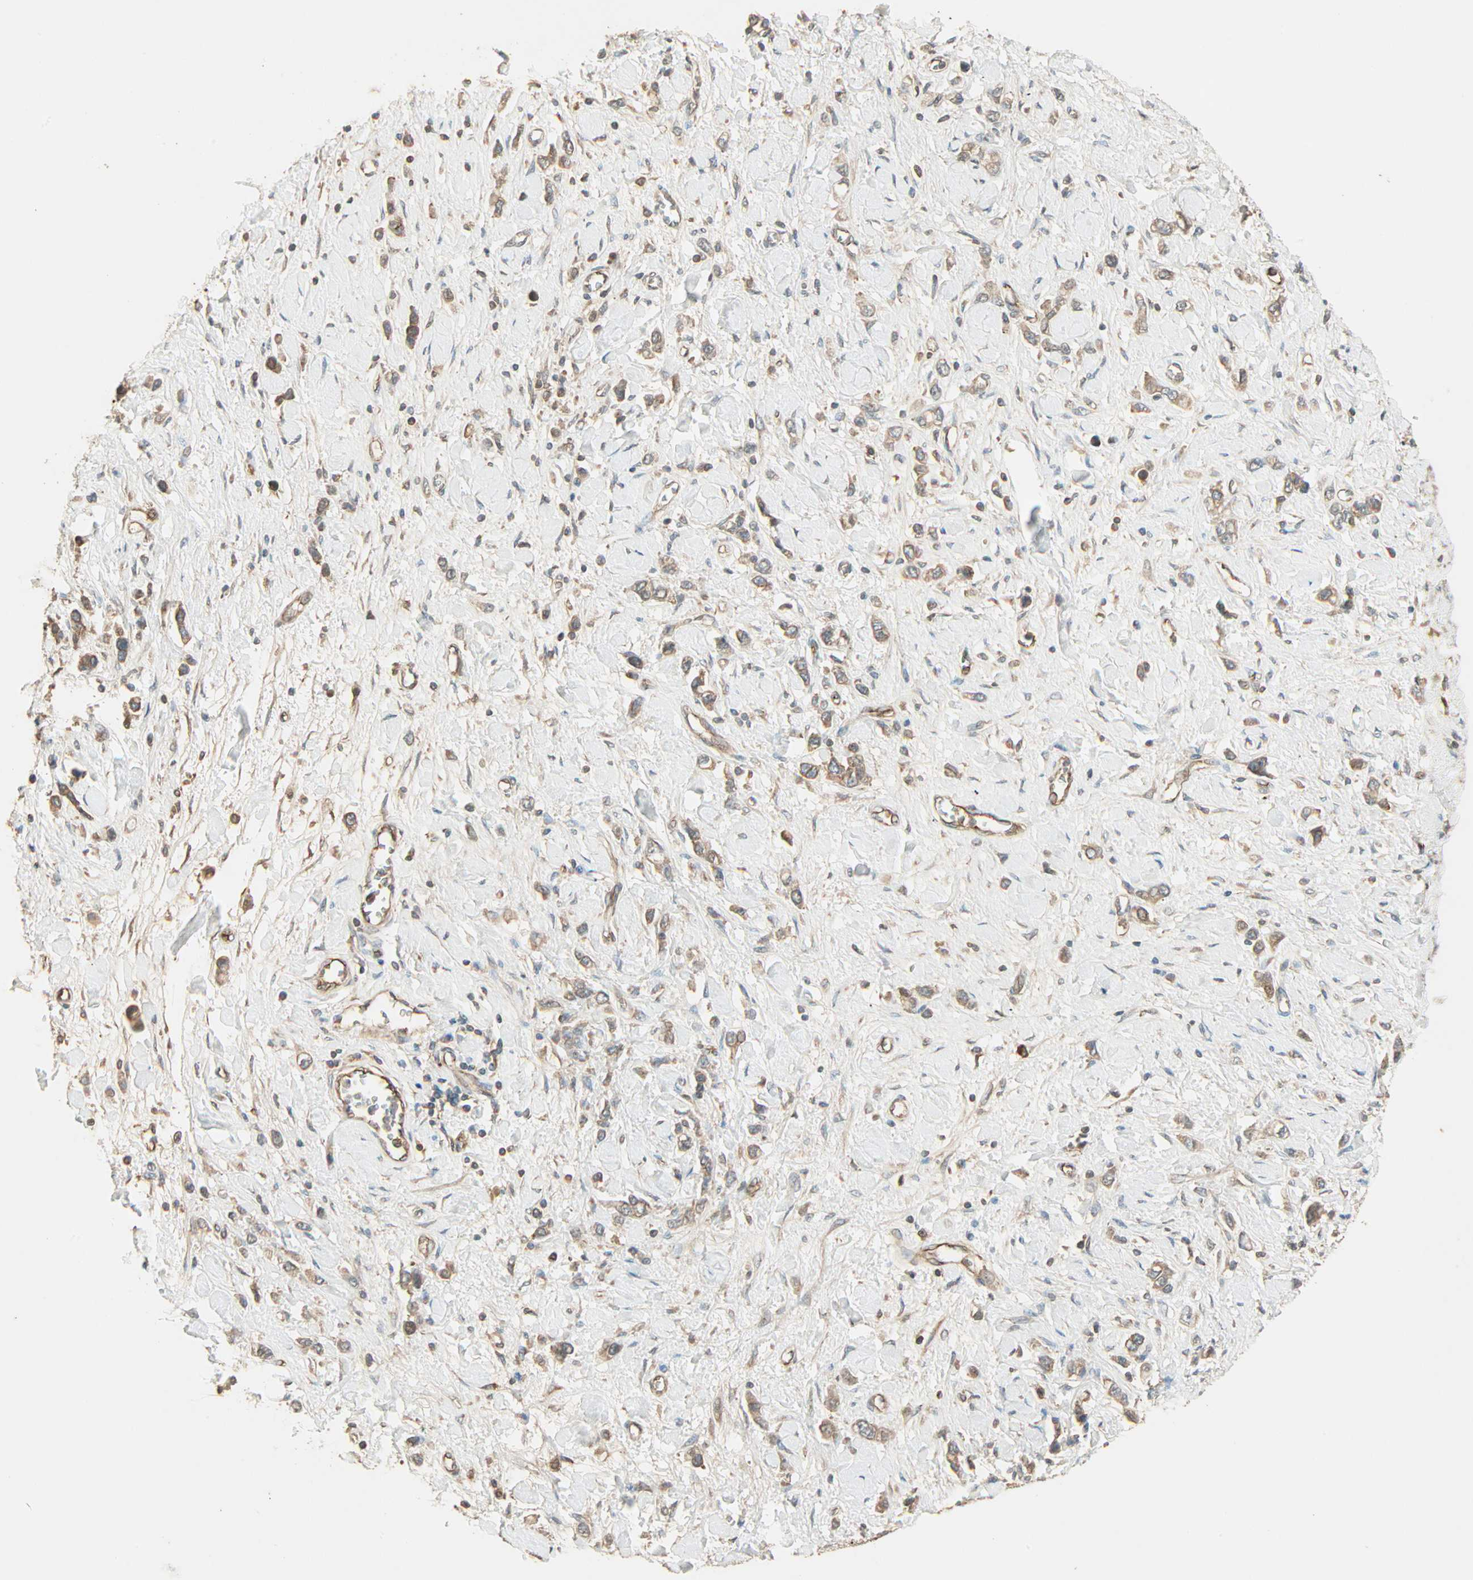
{"staining": {"intensity": "weak", "quantity": ">75%", "location": "cytoplasmic/membranous"}, "tissue": "stomach cancer", "cell_type": "Tumor cells", "image_type": "cancer", "snomed": [{"axis": "morphology", "description": "Normal tissue, NOS"}, {"axis": "morphology", "description": "Adenocarcinoma, NOS"}, {"axis": "topography", "description": "Stomach, upper"}, {"axis": "topography", "description": "Stomach"}], "caption": "This is a micrograph of immunohistochemistry (IHC) staining of adenocarcinoma (stomach), which shows weak staining in the cytoplasmic/membranous of tumor cells.", "gene": "GALK1", "patient": {"sex": "female", "age": 65}}